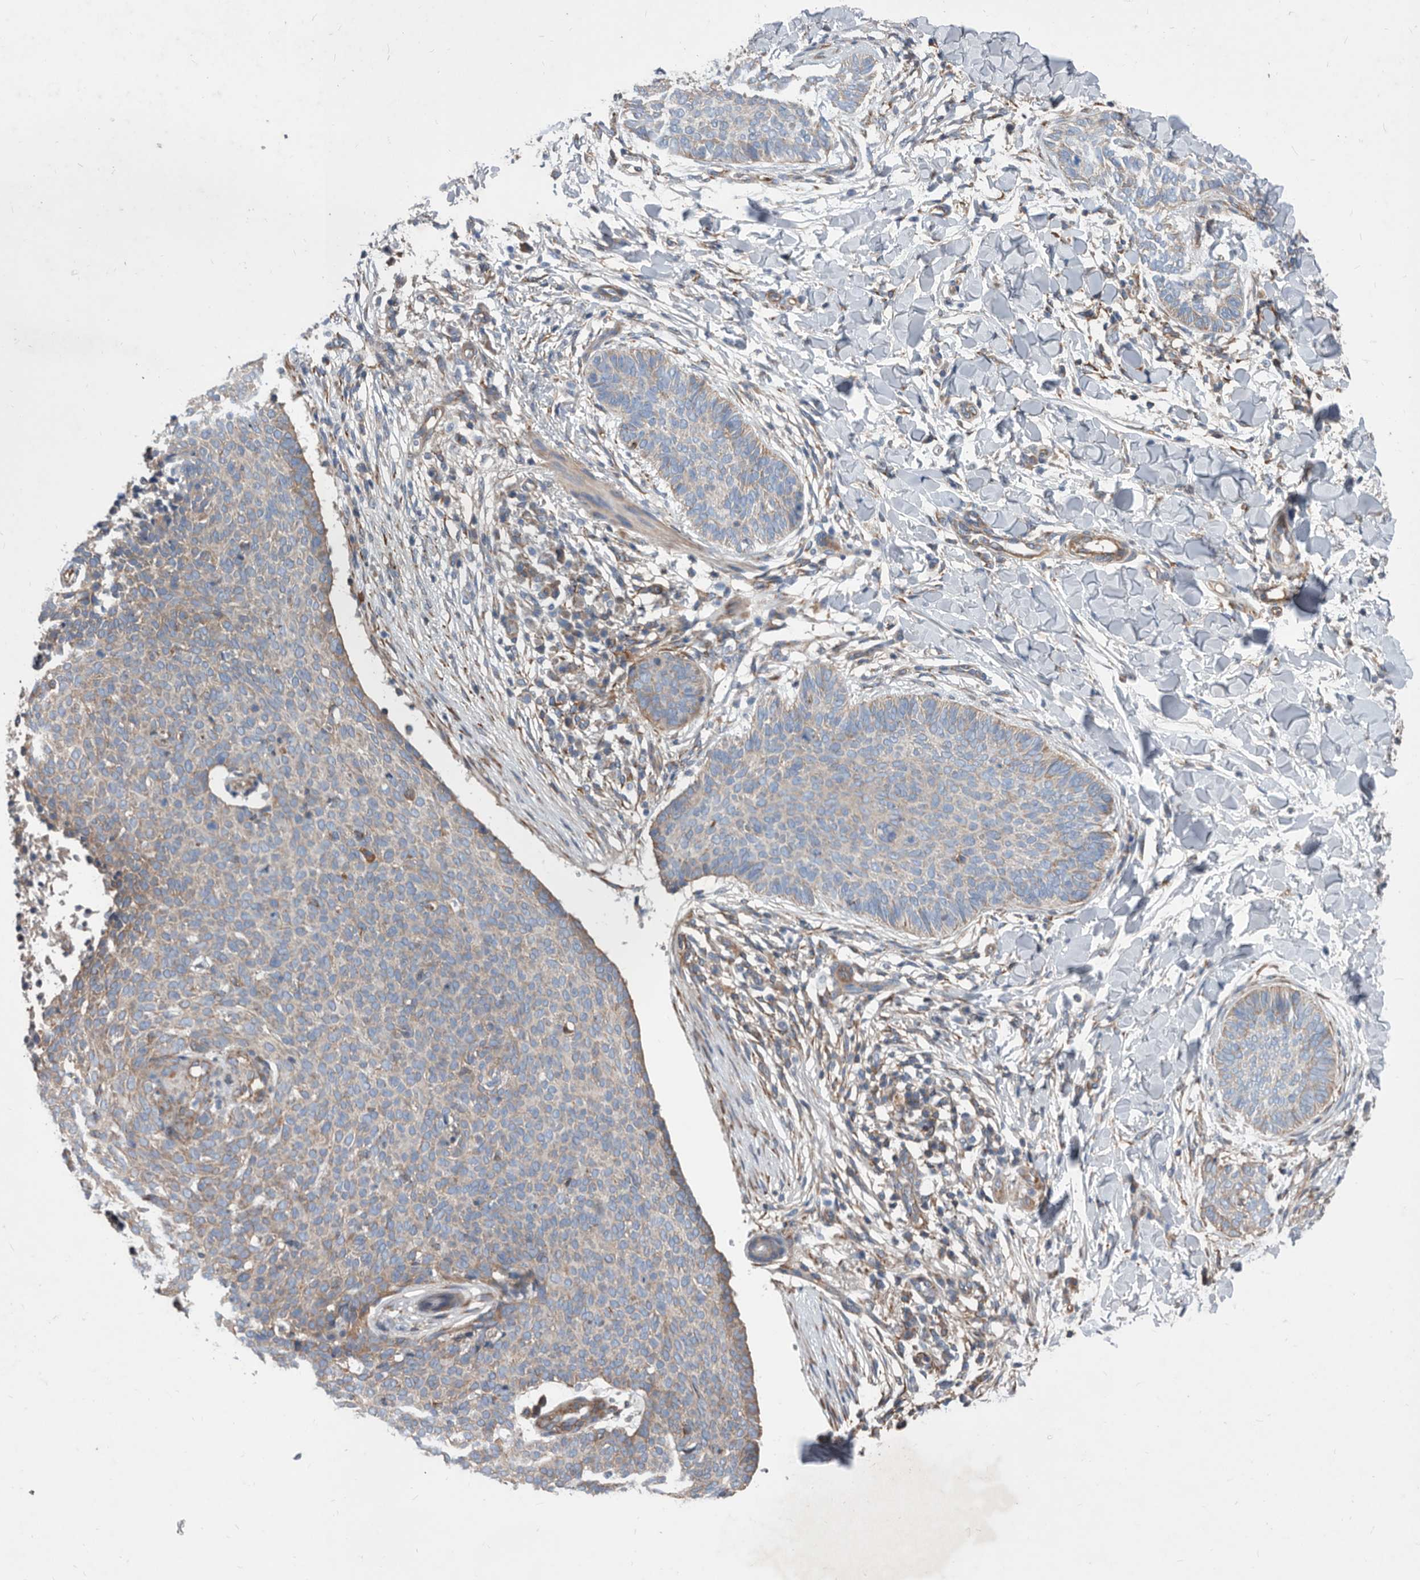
{"staining": {"intensity": "weak", "quantity": "<25%", "location": "cytoplasmic/membranous"}, "tissue": "skin cancer", "cell_type": "Tumor cells", "image_type": "cancer", "snomed": [{"axis": "morphology", "description": "Normal tissue, NOS"}, {"axis": "morphology", "description": "Basal cell carcinoma"}, {"axis": "topography", "description": "Skin"}], "caption": "High power microscopy photomicrograph of an immunohistochemistry image of basal cell carcinoma (skin), revealing no significant positivity in tumor cells.", "gene": "ATP13A3", "patient": {"sex": "male", "age": 50}}